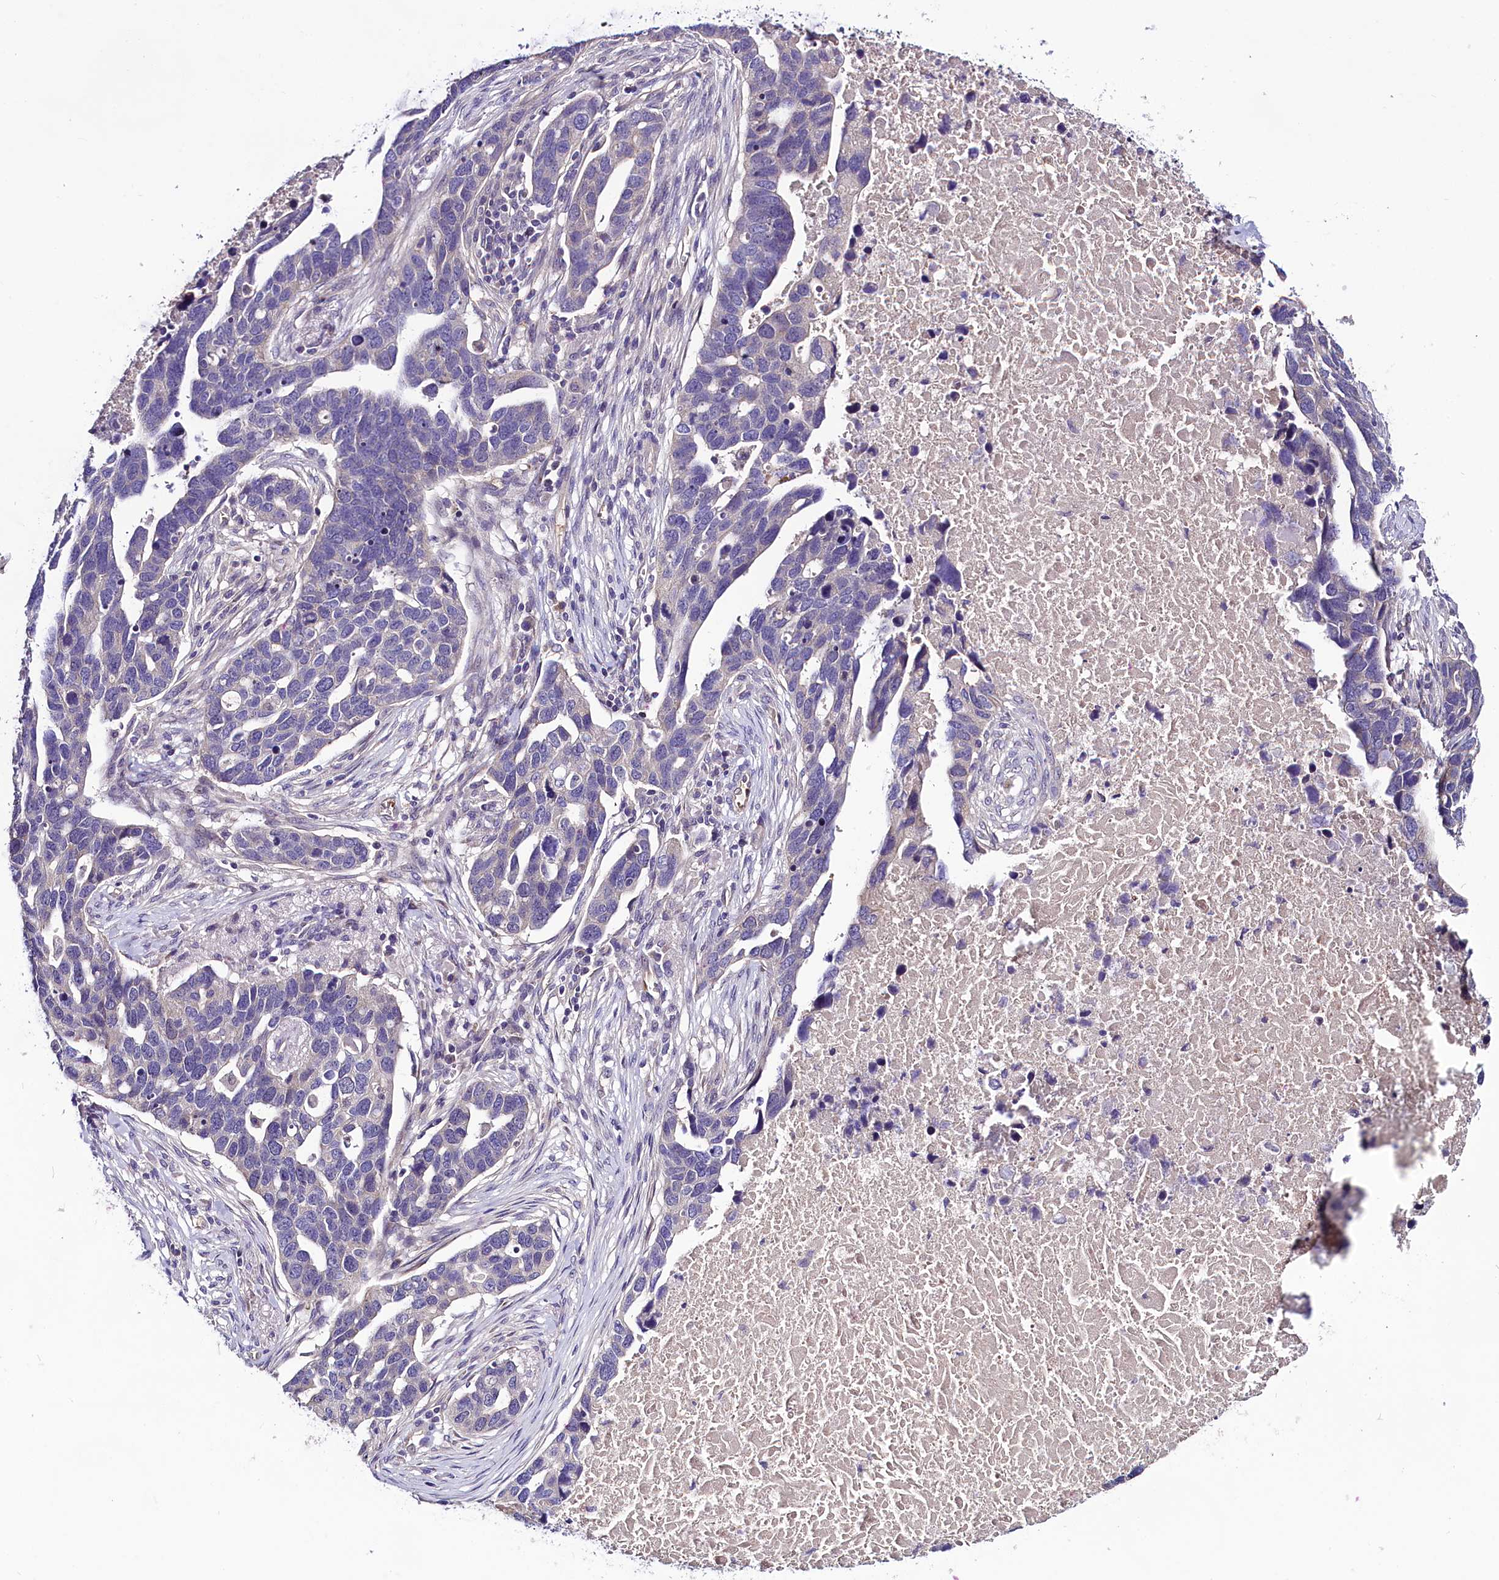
{"staining": {"intensity": "negative", "quantity": "none", "location": "none"}, "tissue": "ovarian cancer", "cell_type": "Tumor cells", "image_type": "cancer", "snomed": [{"axis": "morphology", "description": "Cystadenocarcinoma, serous, NOS"}, {"axis": "topography", "description": "Ovary"}], "caption": "This is a micrograph of immunohistochemistry staining of ovarian cancer (serous cystadenocarcinoma), which shows no positivity in tumor cells.", "gene": "C9orf40", "patient": {"sex": "female", "age": 54}}